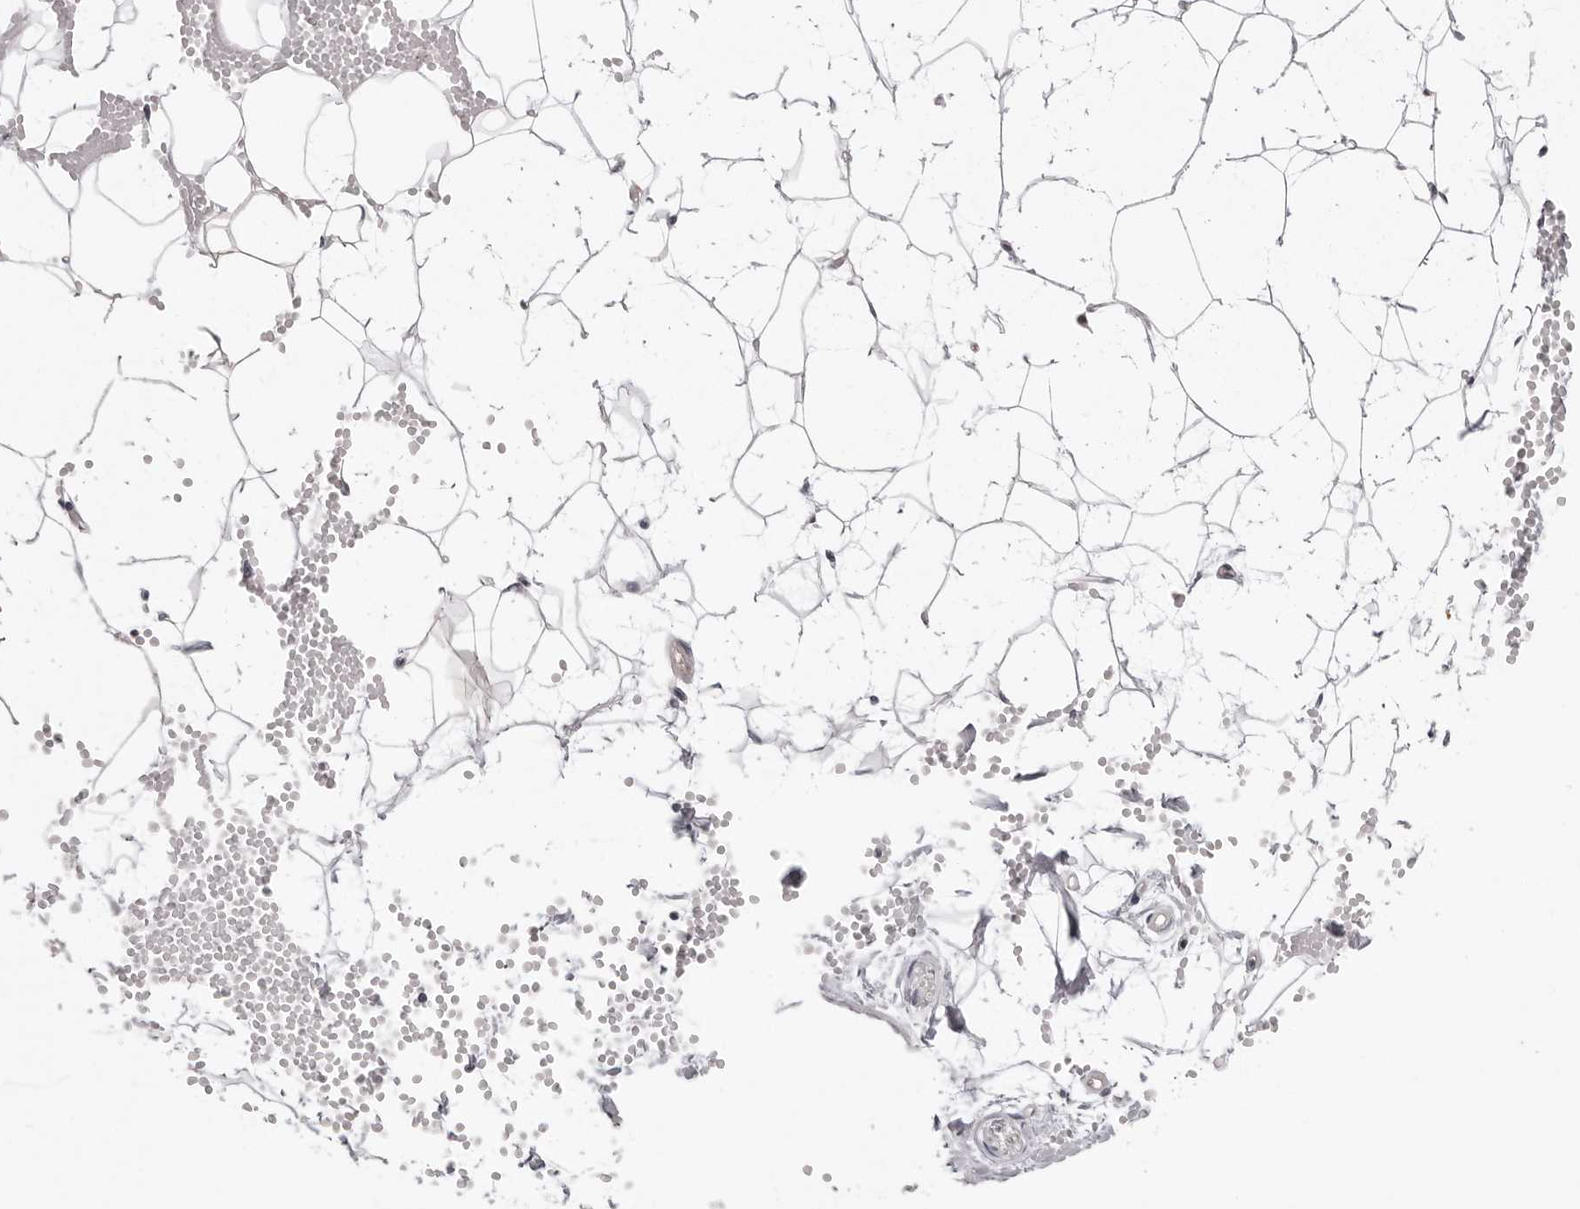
{"staining": {"intensity": "negative", "quantity": "none", "location": "none"}, "tissue": "adipose tissue", "cell_type": "Adipocytes", "image_type": "normal", "snomed": [{"axis": "morphology", "description": "Normal tissue, NOS"}, {"axis": "topography", "description": "Breast"}], "caption": "Immunohistochemistry (IHC) photomicrograph of benign adipose tissue stained for a protein (brown), which shows no positivity in adipocytes. The staining was performed using DAB (3,3'-diaminobenzidine) to visualize the protein expression in brown, while the nuclei were stained in blue with hematoxylin (Magnification: 20x).", "gene": "SUGCT", "patient": {"sex": "female", "age": 23}}